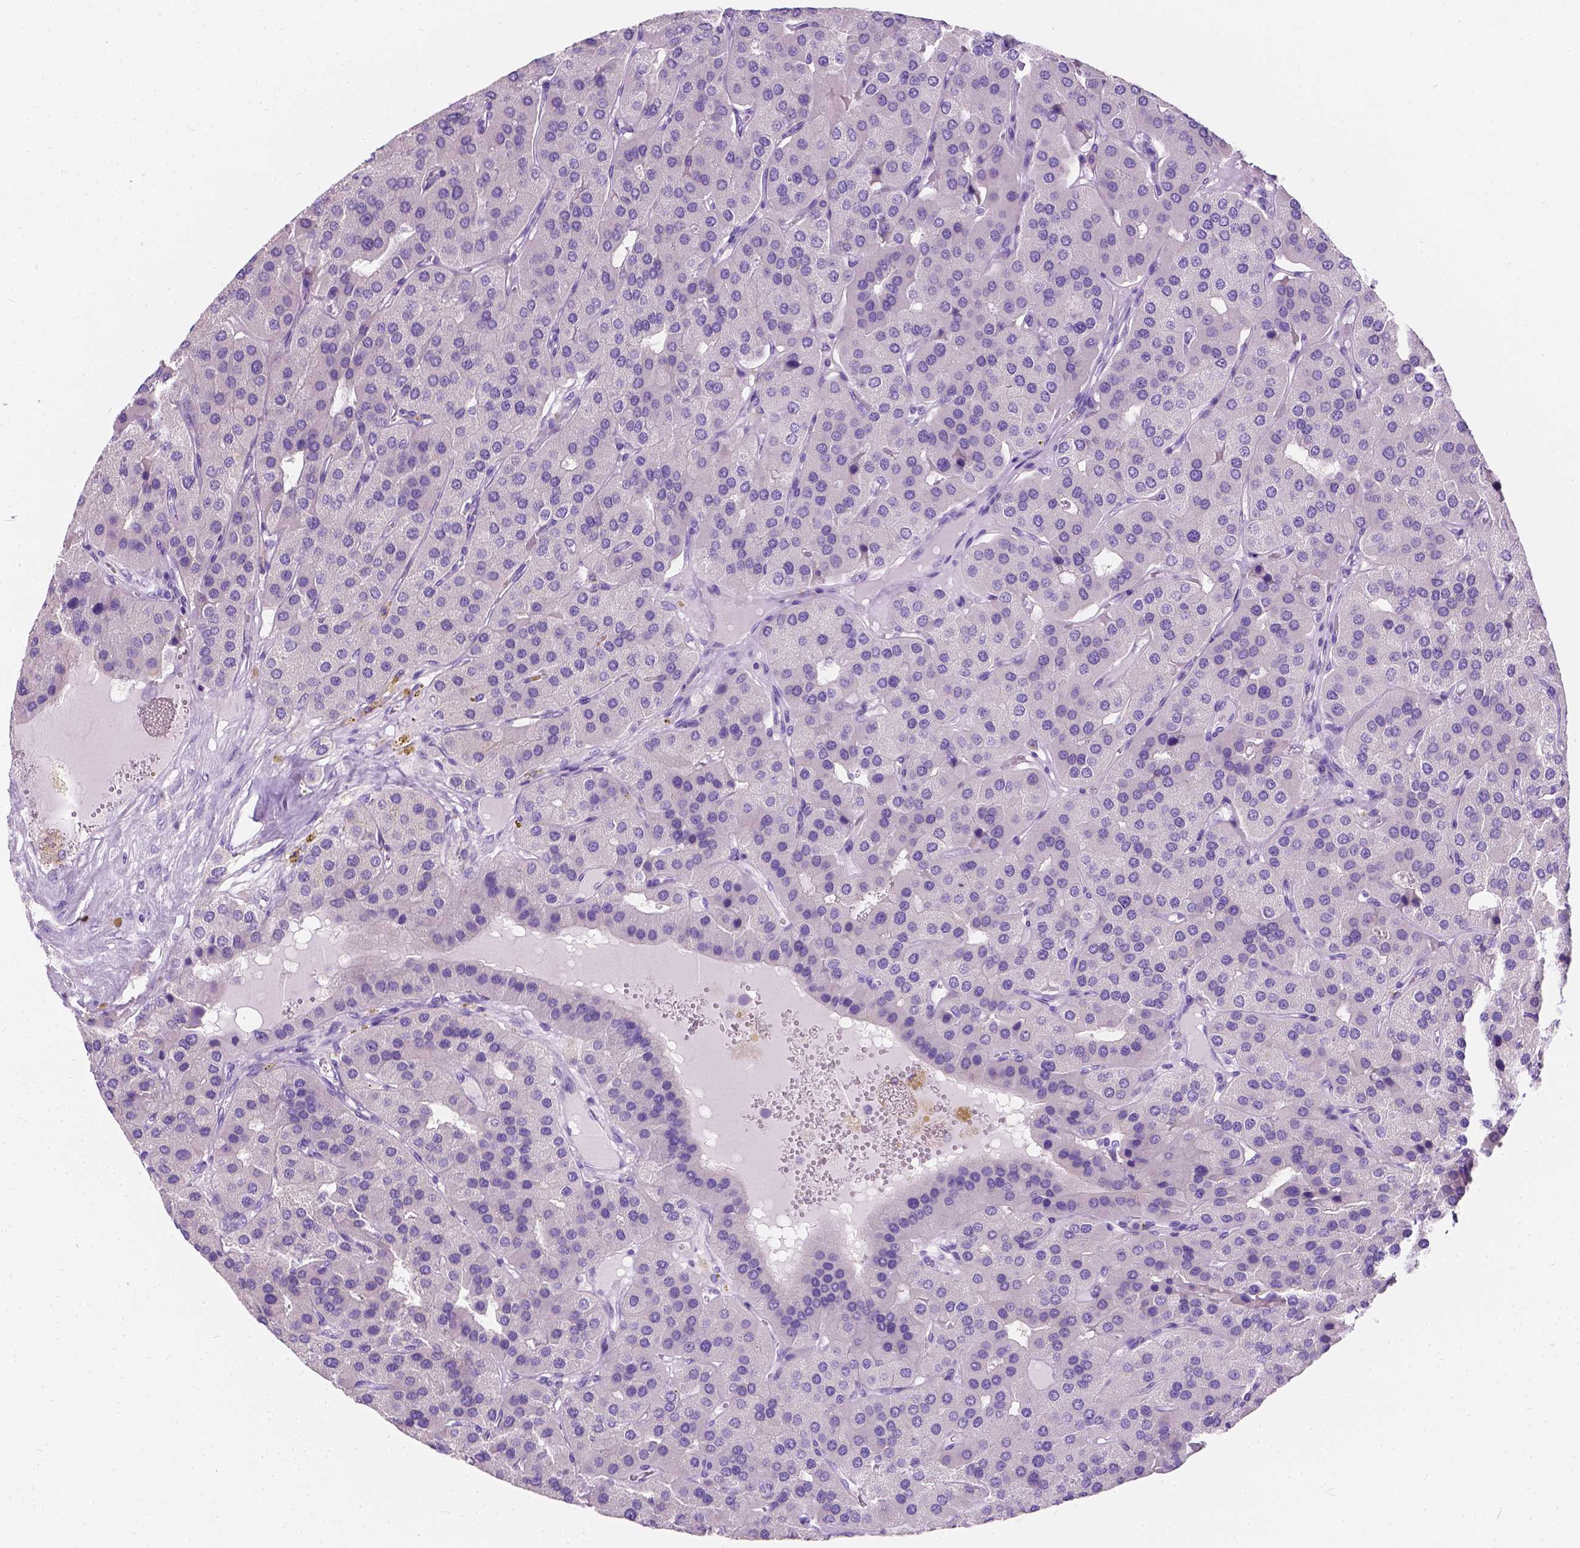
{"staining": {"intensity": "negative", "quantity": "none", "location": "none"}, "tissue": "parathyroid gland", "cell_type": "Glandular cells", "image_type": "normal", "snomed": [{"axis": "morphology", "description": "Normal tissue, NOS"}, {"axis": "morphology", "description": "Adenoma, NOS"}, {"axis": "topography", "description": "Parathyroid gland"}], "caption": "A histopathology image of human parathyroid gland is negative for staining in glandular cells. (DAB immunohistochemistry (IHC), high magnification).", "gene": "GNAO1", "patient": {"sex": "female", "age": 86}}